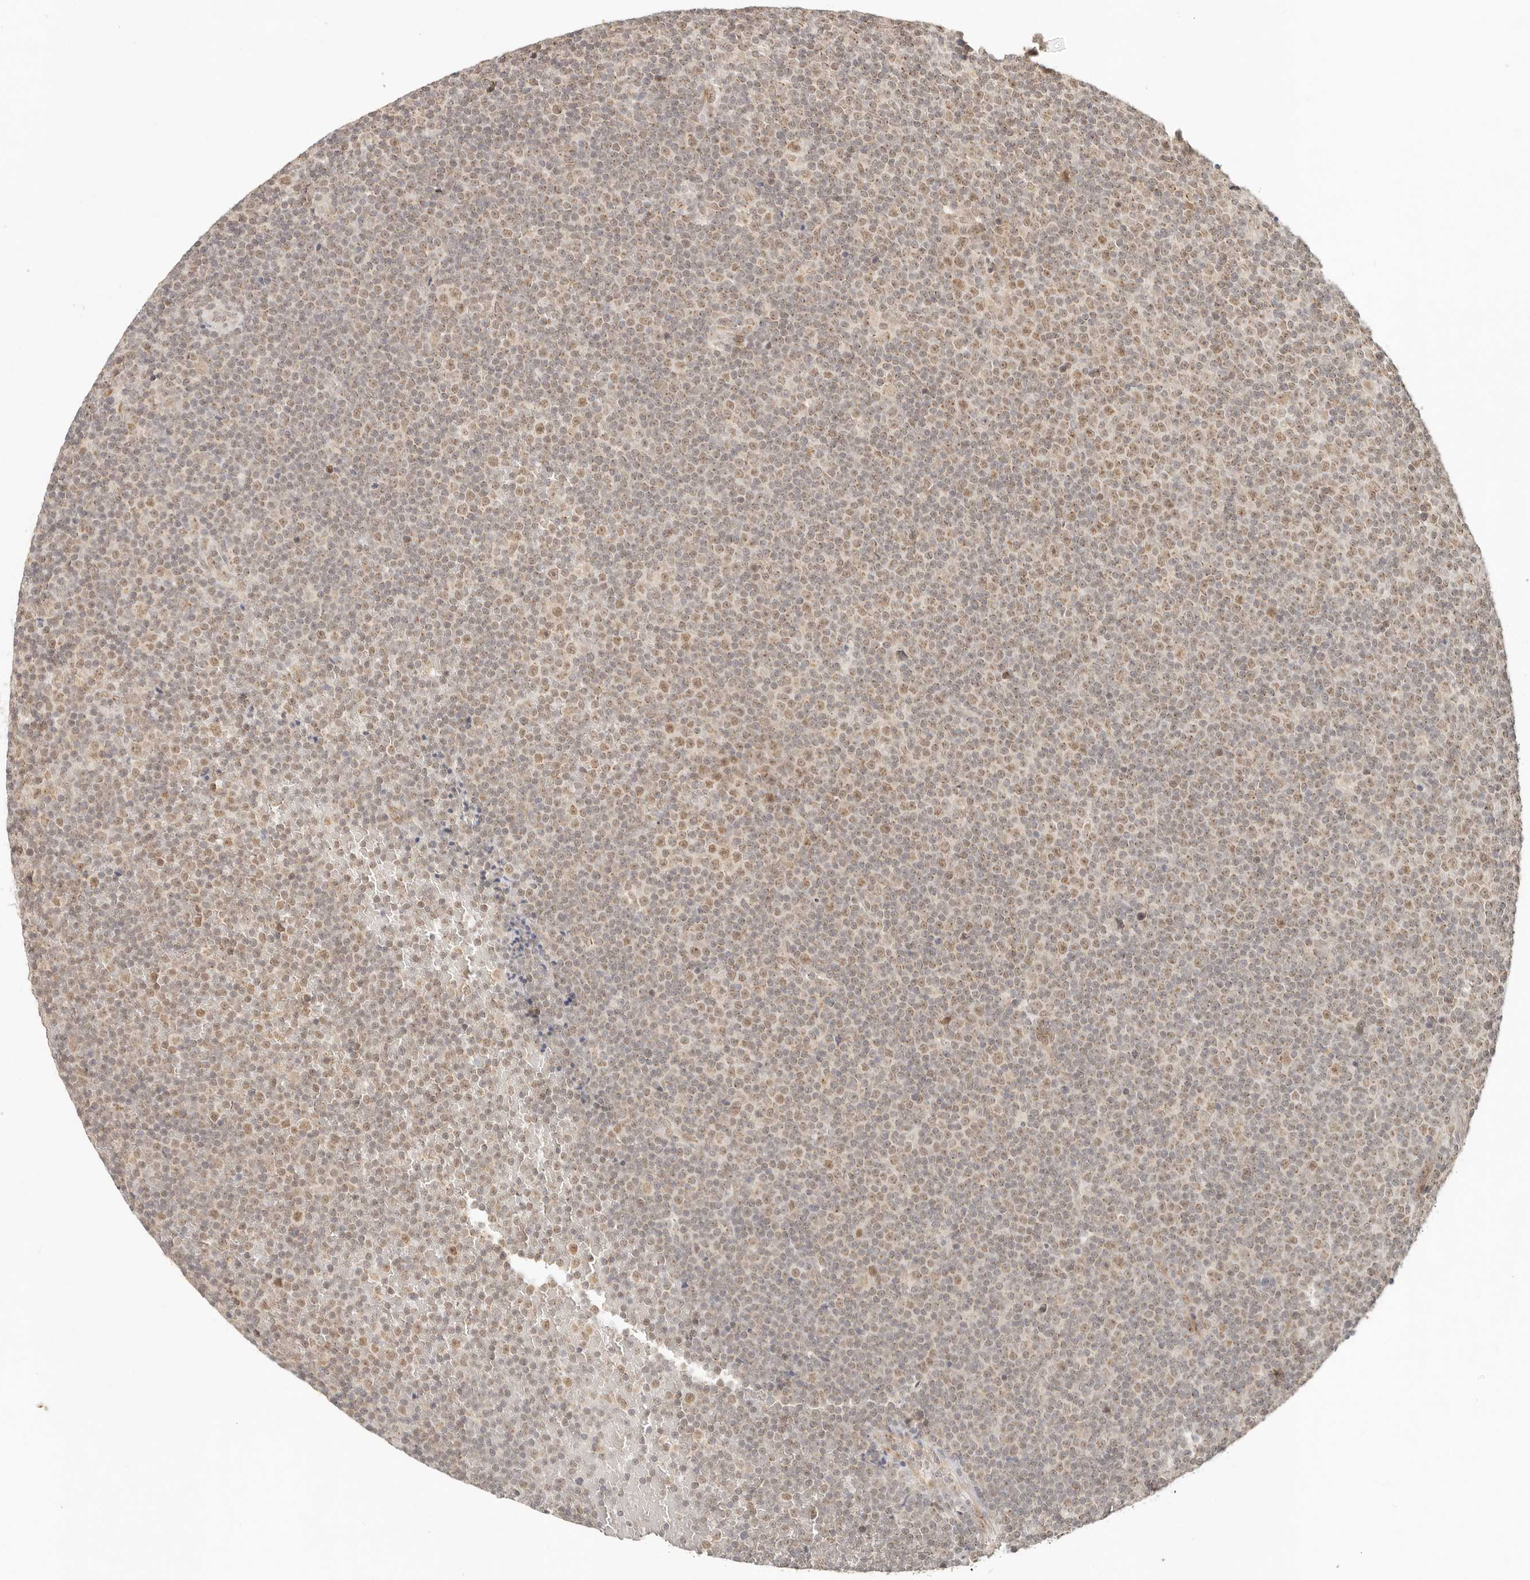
{"staining": {"intensity": "moderate", "quantity": "<25%", "location": "cytoplasmic/membranous,nuclear"}, "tissue": "lymphoma", "cell_type": "Tumor cells", "image_type": "cancer", "snomed": [{"axis": "morphology", "description": "Malignant lymphoma, non-Hodgkin's type, Low grade"}, {"axis": "topography", "description": "Lymph node"}], "caption": "Immunohistochemistry (IHC) of human lymphoma reveals low levels of moderate cytoplasmic/membranous and nuclear staining in approximately <25% of tumor cells. Nuclei are stained in blue.", "gene": "INTS11", "patient": {"sex": "female", "age": 67}}